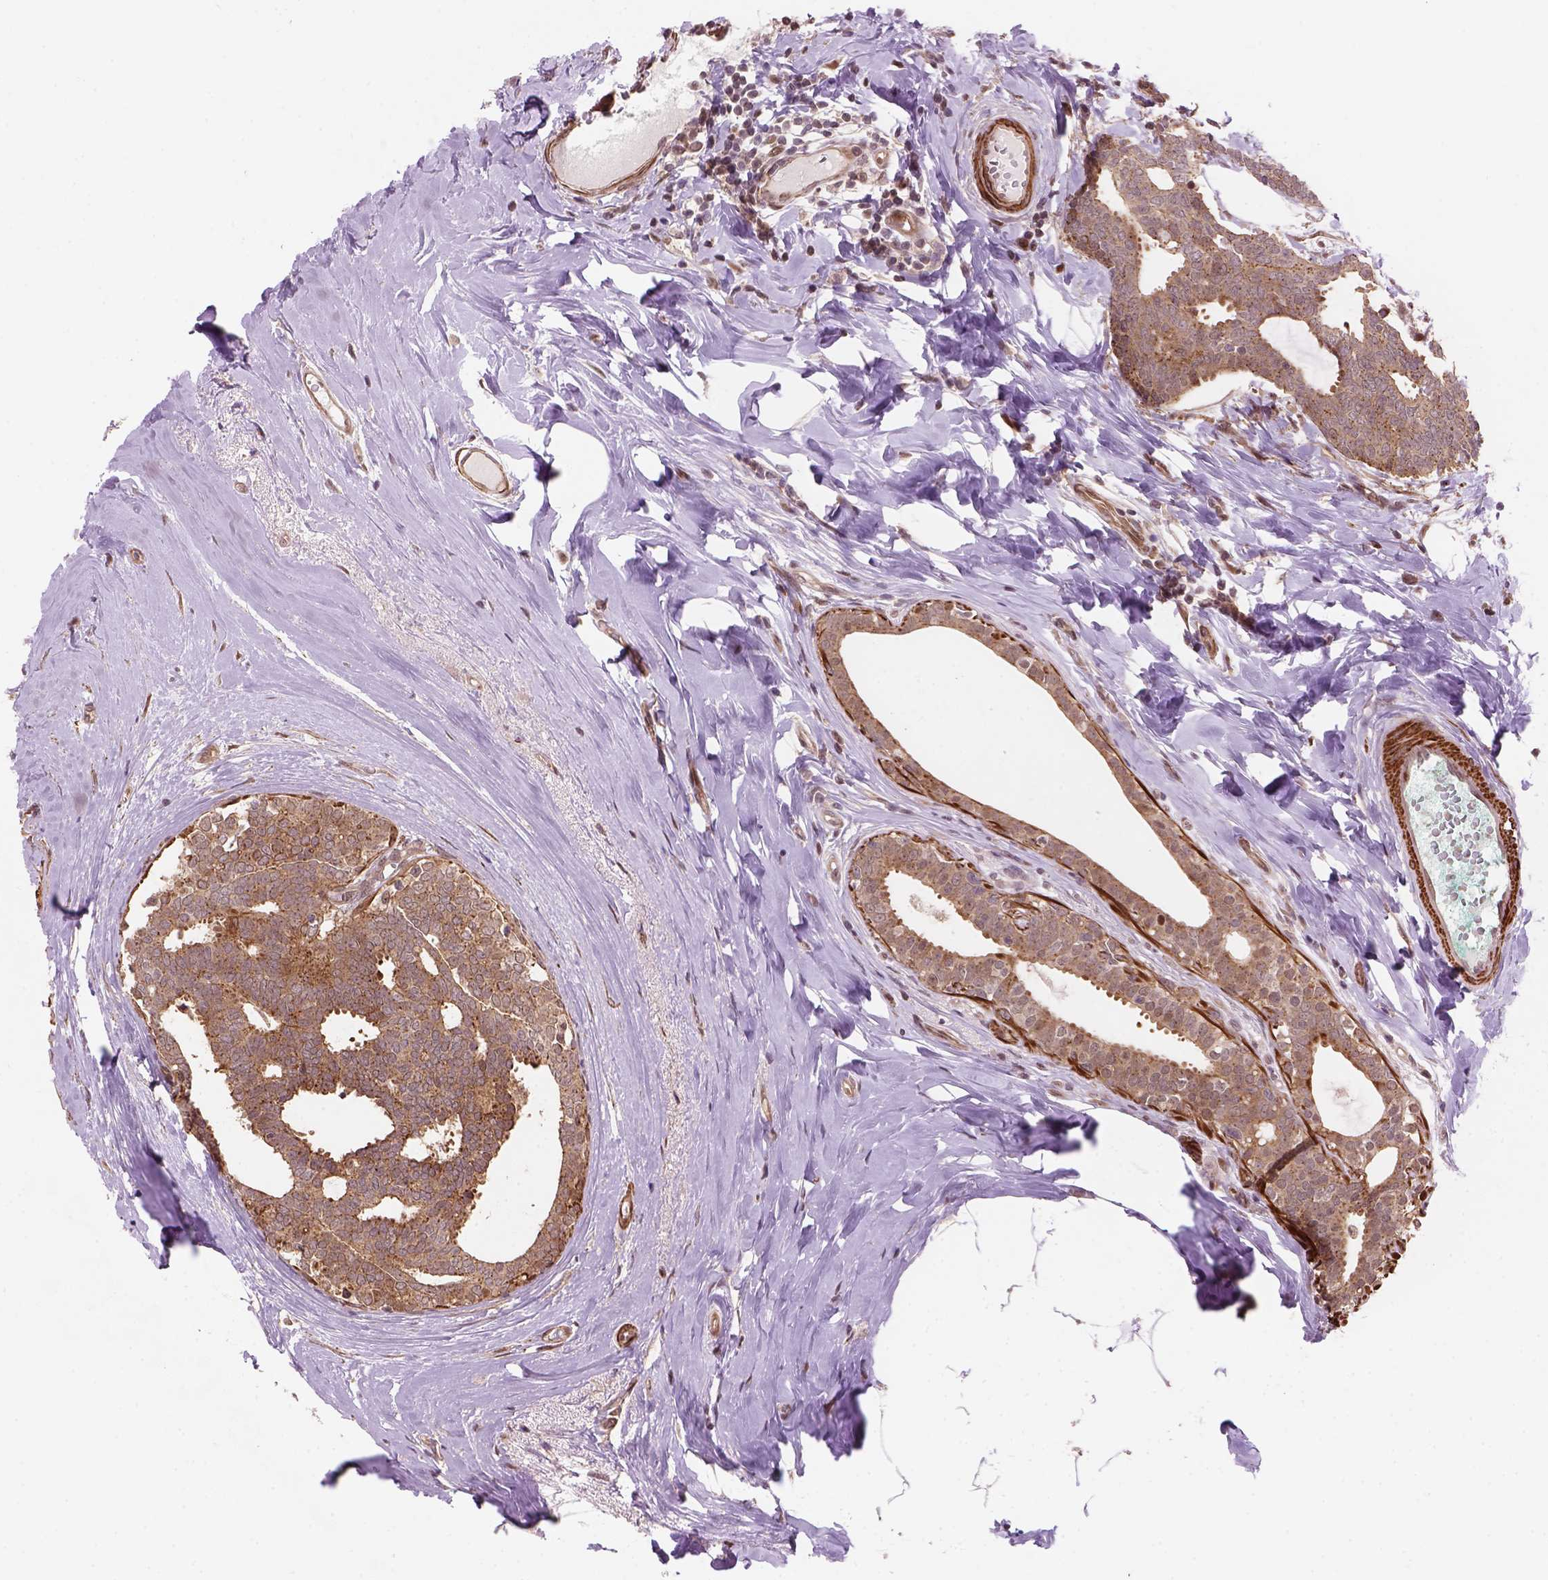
{"staining": {"intensity": "weak", "quantity": ">75%", "location": "cytoplasmic/membranous"}, "tissue": "breast cancer", "cell_type": "Tumor cells", "image_type": "cancer", "snomed": [{"axis": "morphology", "description": "Intraductal carcinoma, in situ"}, {"axis": "morphology", "description": "Duct carcinoma"}, {"axis": "morphology", "description": "Lobular carcinoma, in situ"}, {"axis": "topography", "description": "Breast"}], "caption": "This image exhibits breast intraductal carcinoma,  in situ stained with immunohistochemistry to label a protein in brown. The cytoplasmic/membranous of tumor cells show weak positivity for the protein. Nuclei are counter-stained blue.", "gene": "PSMD11", "patient": {"sex": "female", "age": 44}}